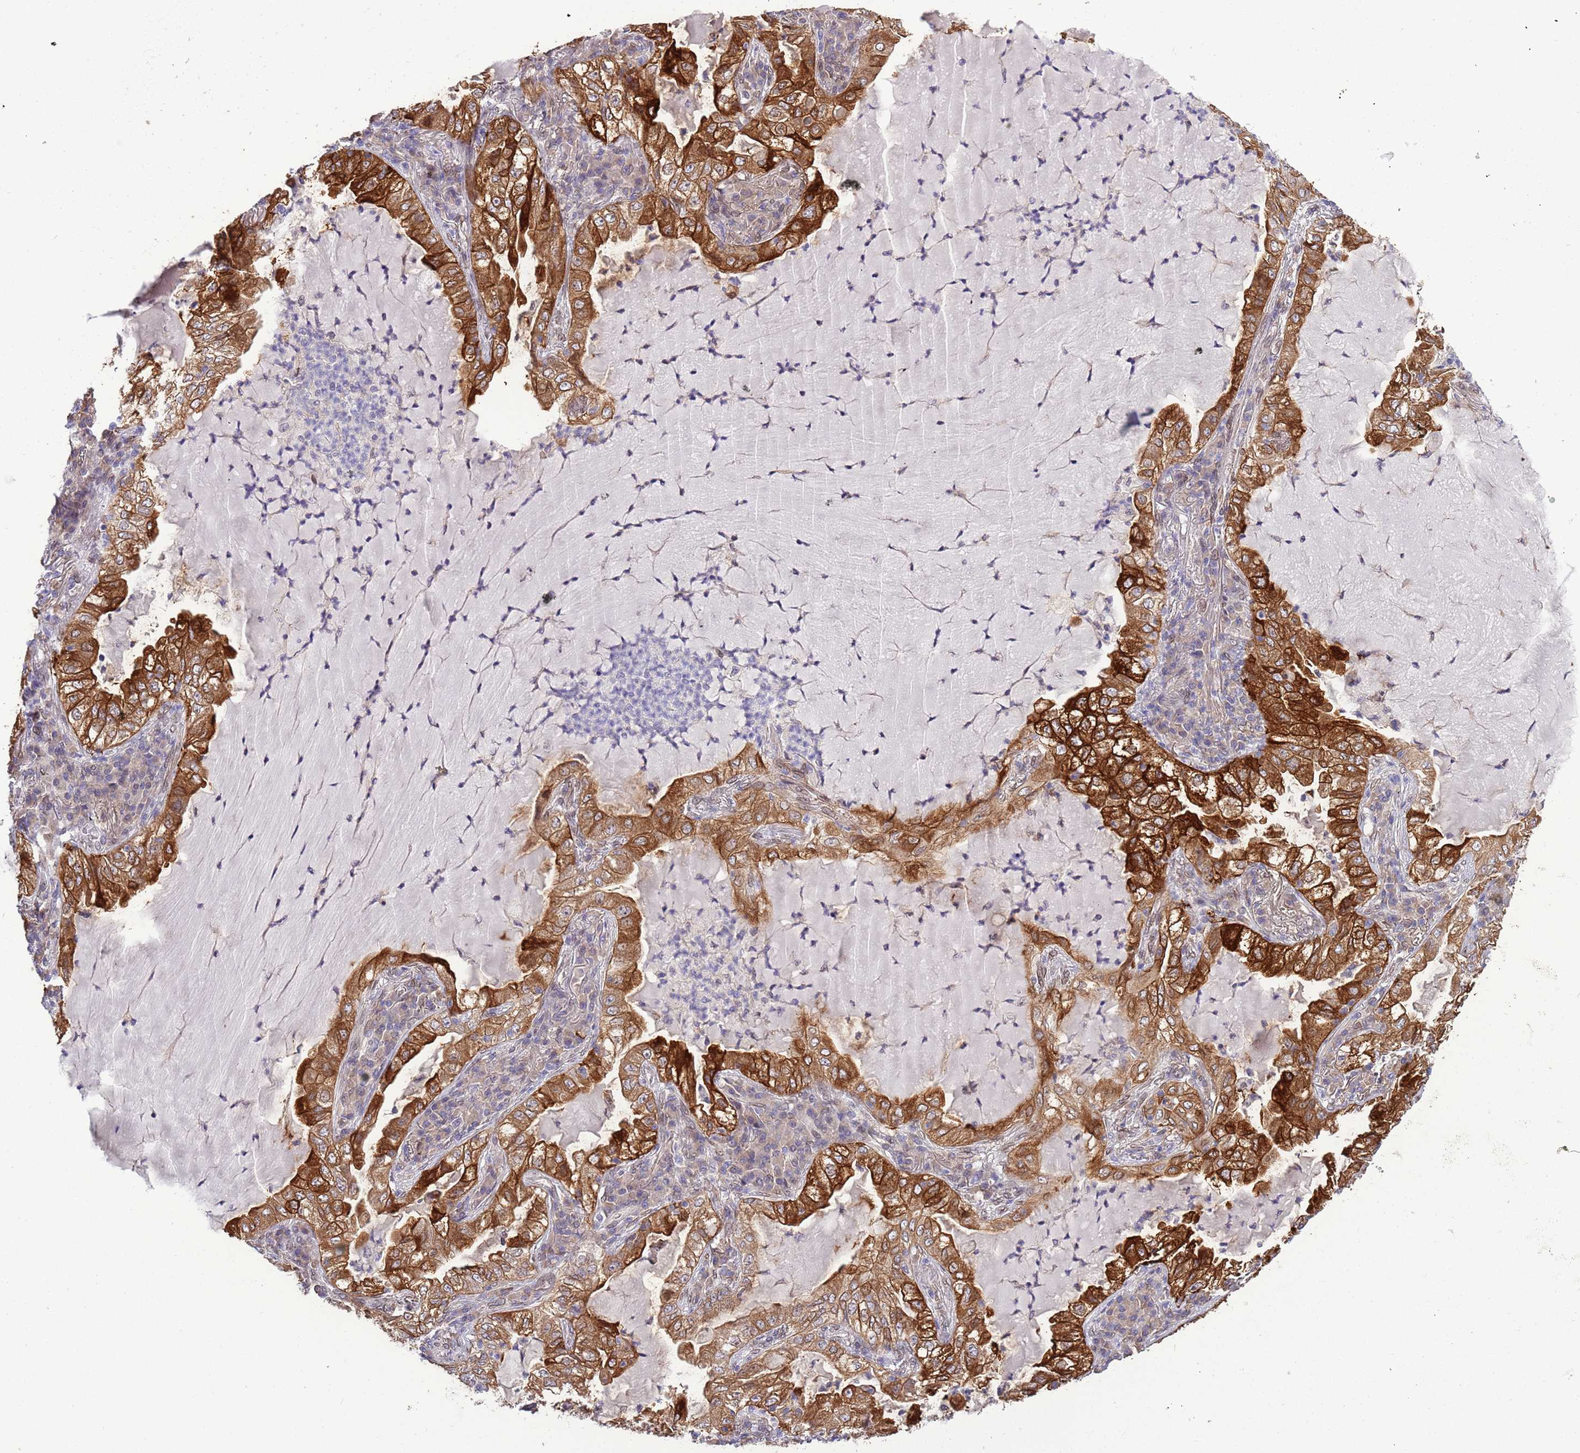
{"staining": {"intensity": "strong", "quantity": ">75%", "location": "cytoplasmic/membranous"}, "tissue": "lung cancer", "cell_type": "Tumor cells", "image_type": "cancer", "snomed": [{"axis": "morphology", "description": "Adenocarcinoma, NOS"}, {"axis": "topography", "description": "Lung"}], "caption": "Immunohistochemistry (IHC) photomicrograph of adenocarcinoma (lung) stained for a protein (brown), which displays high levels of strong cytoplasmic/membranous staining in about >75% of tumor cells.", "gene": "ZNF665", "patient": {"sex": "female", "age": 73}}